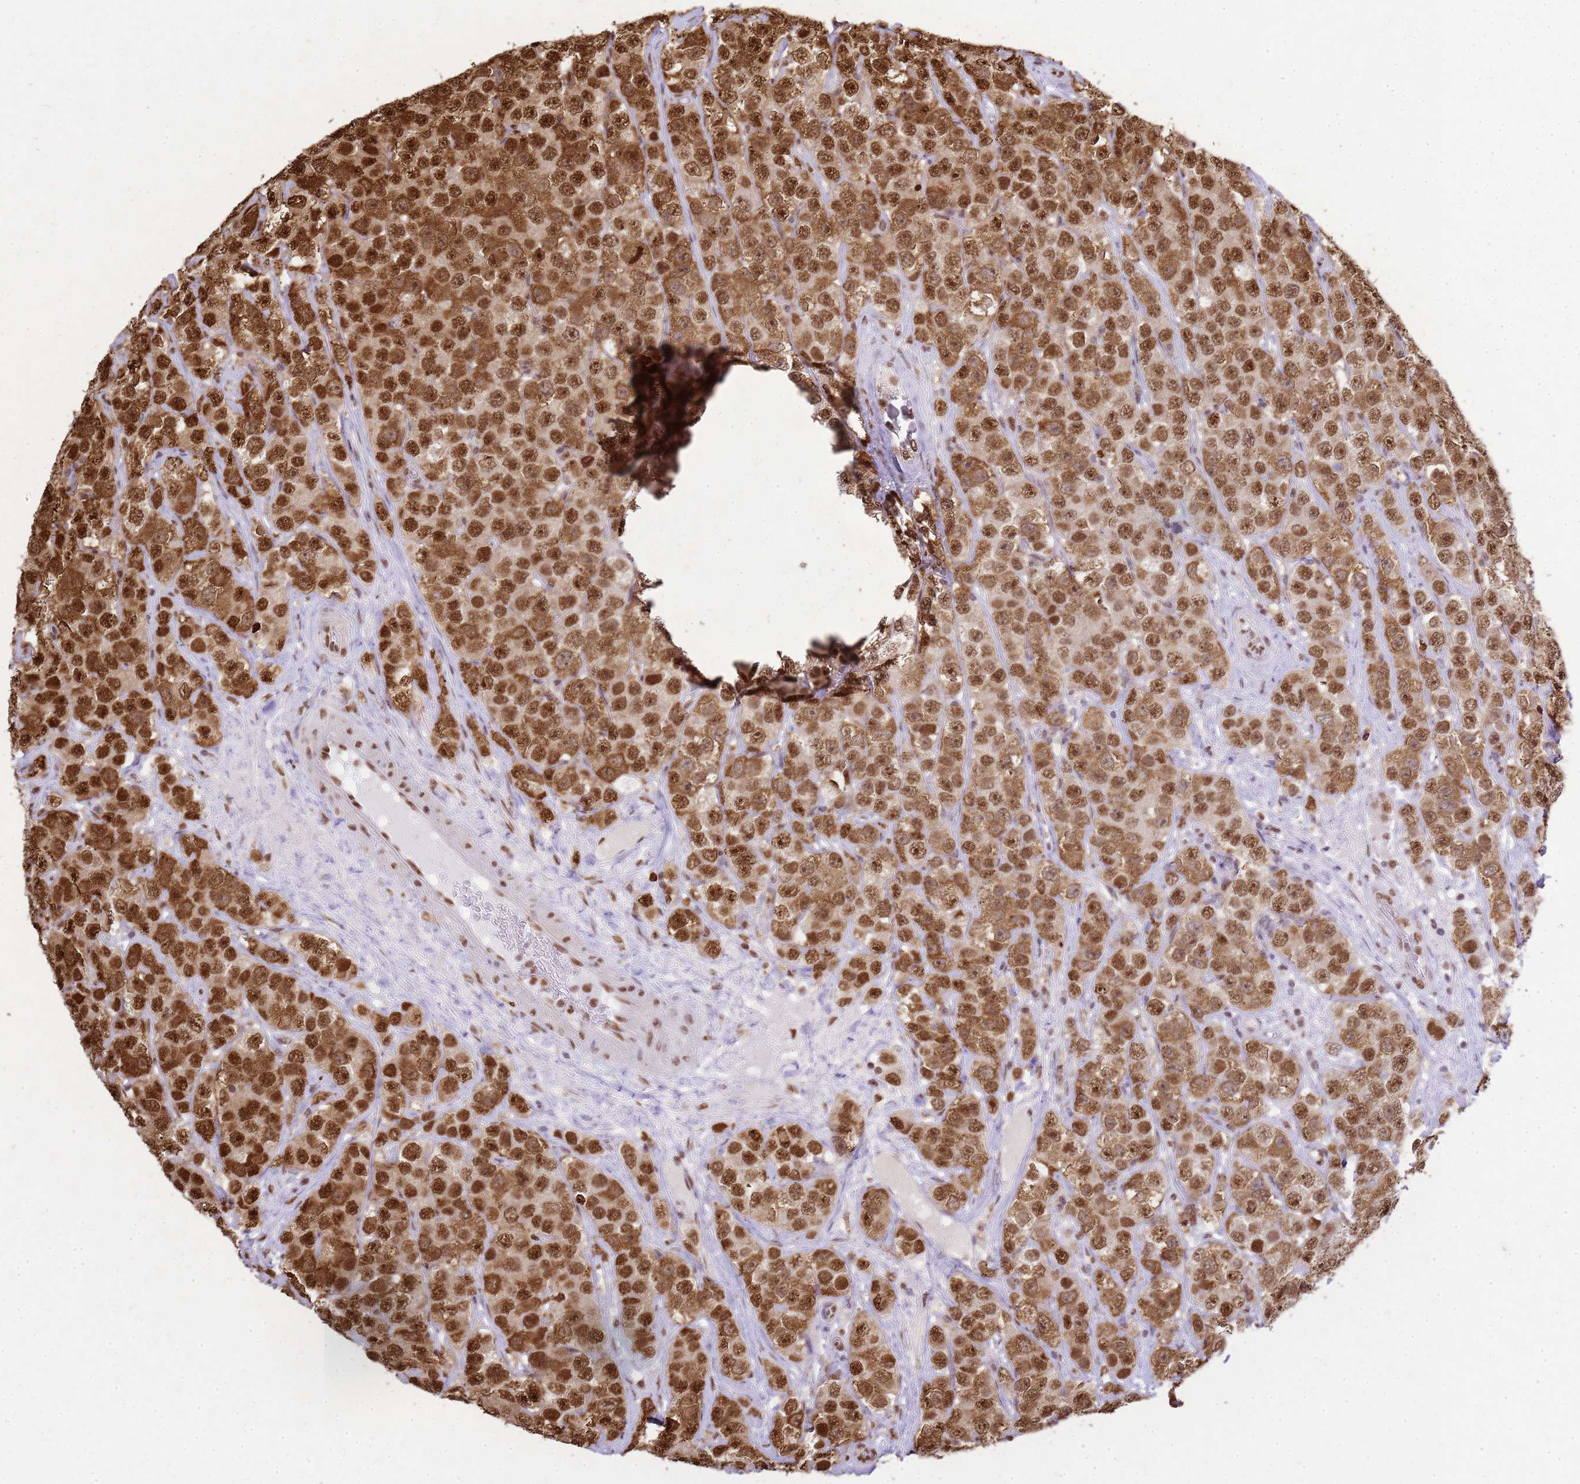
{"staining": {"intensity": "strong", "quantity": ">75%", "location": "cytoplasmic/membranous,nuclear"}, "tissue": "testis cancer", "cell_type": "Tumor cells", "image_type": "cancer", "snomed": [{"axis": "morphology", "description": "Seminoma, NOS"}, {"axis": "topography", "description": "Testis"}], "caption": "Testis cancer (seminoma) stained for a protein (brown) displays strong cytoplasmic/membranous and nuclear positive positivity in approximately >75% of tumor cells.", "gene": "APEX1", "patient": {"sex": "male", "age": 28}}